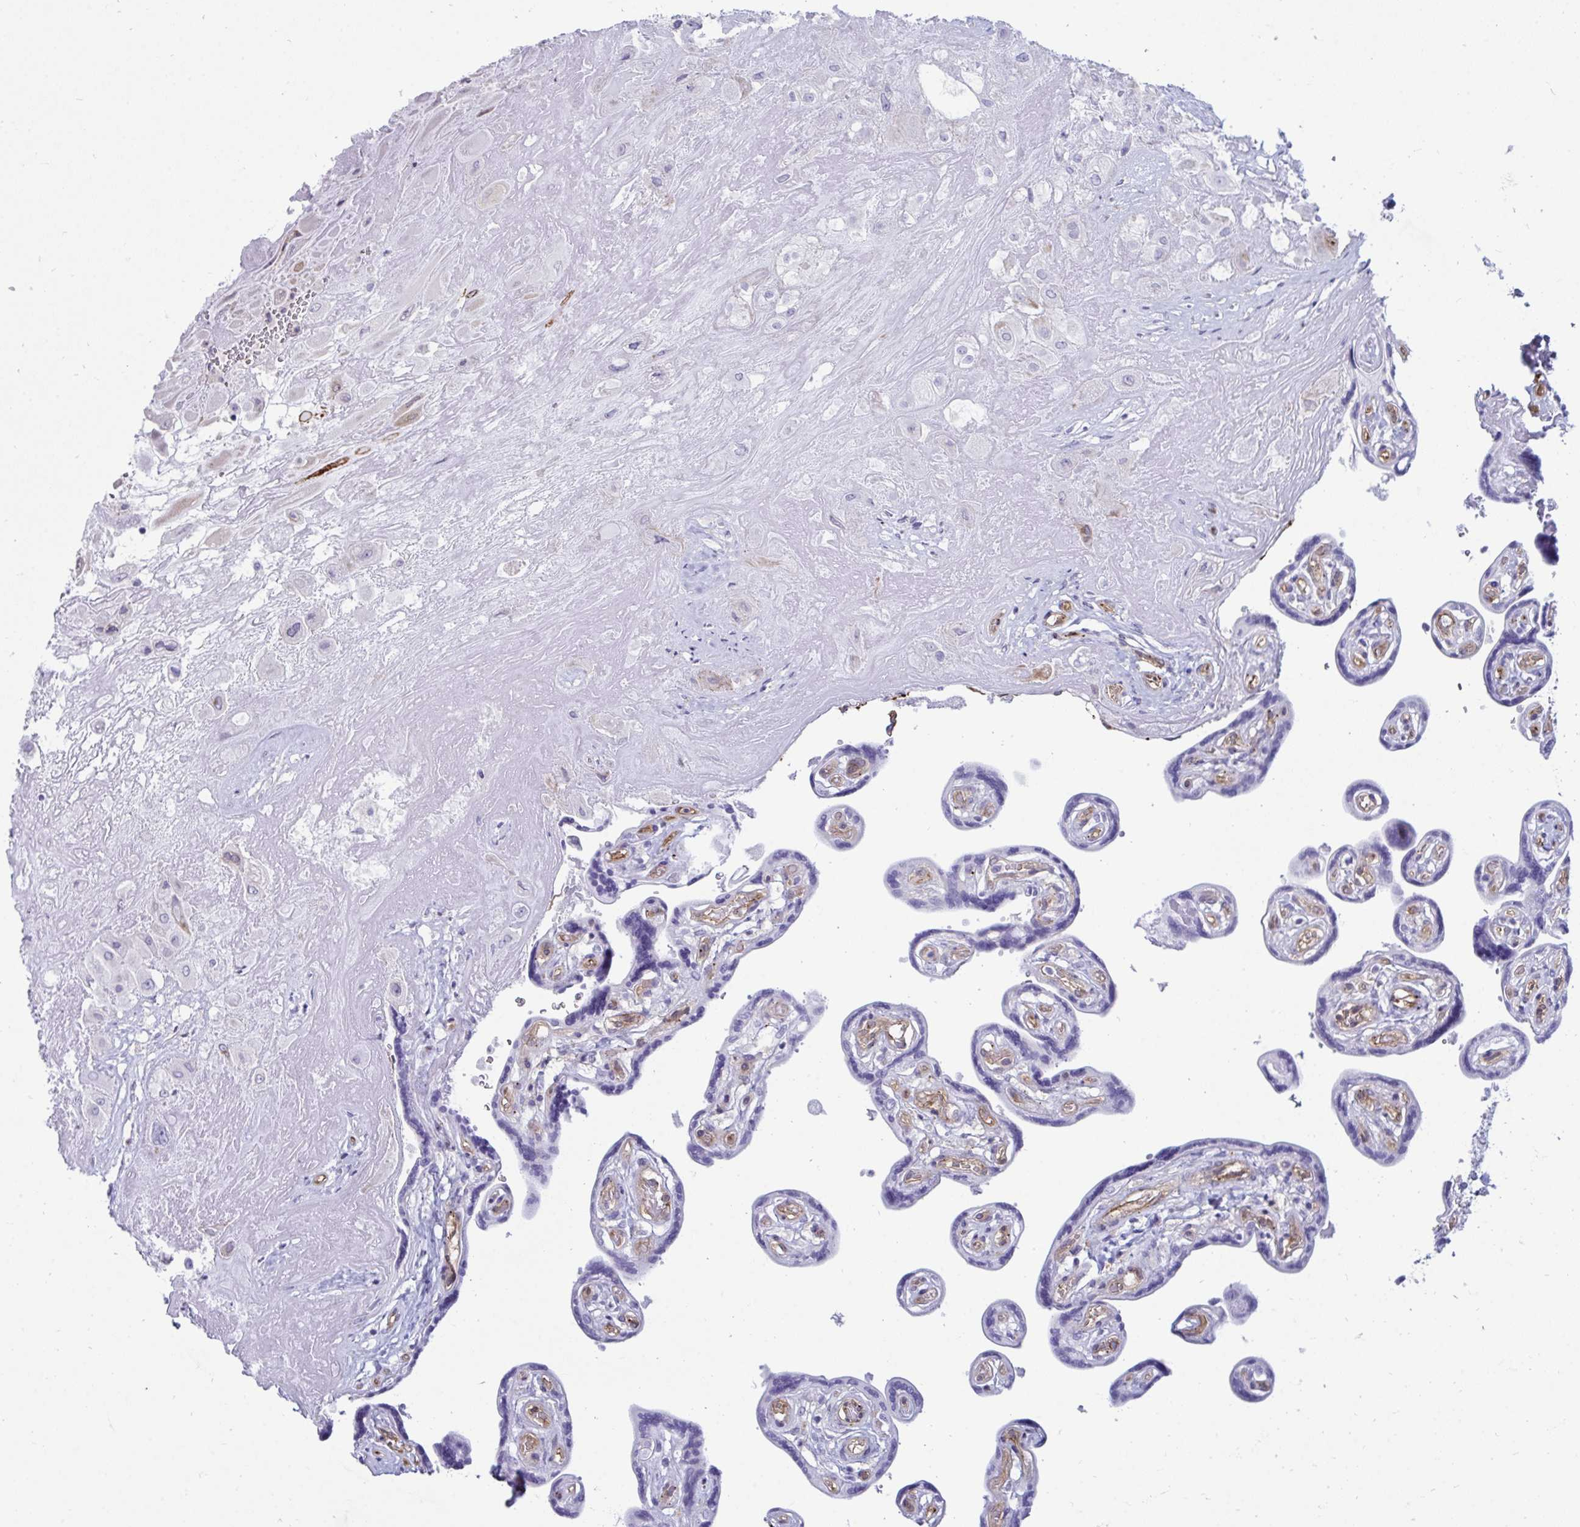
{"staining": {"intensity": "negative", "quantity": "none", "location": "none"}, "tissue": "placenta", "cell_type": "Decidual cells", "image_type": "normal", "snomed": [{"axis": "morphology", "description": "Normal tissue, NOS"}, {"axis": "topography", "description": "Placenta"}], "caption": "DAB (3,3'-diaminobenzidine) immunohistochemical staining of benign human placenta reveals no significant expression in decidual cells. (DAB (3,3'-diaminobenzidine) immunohistochemistry (IHC) visualized using brightfield microscopy, high magnification).", "gene": "UBL3", "patient": {"sex": "female", "age": 32}}